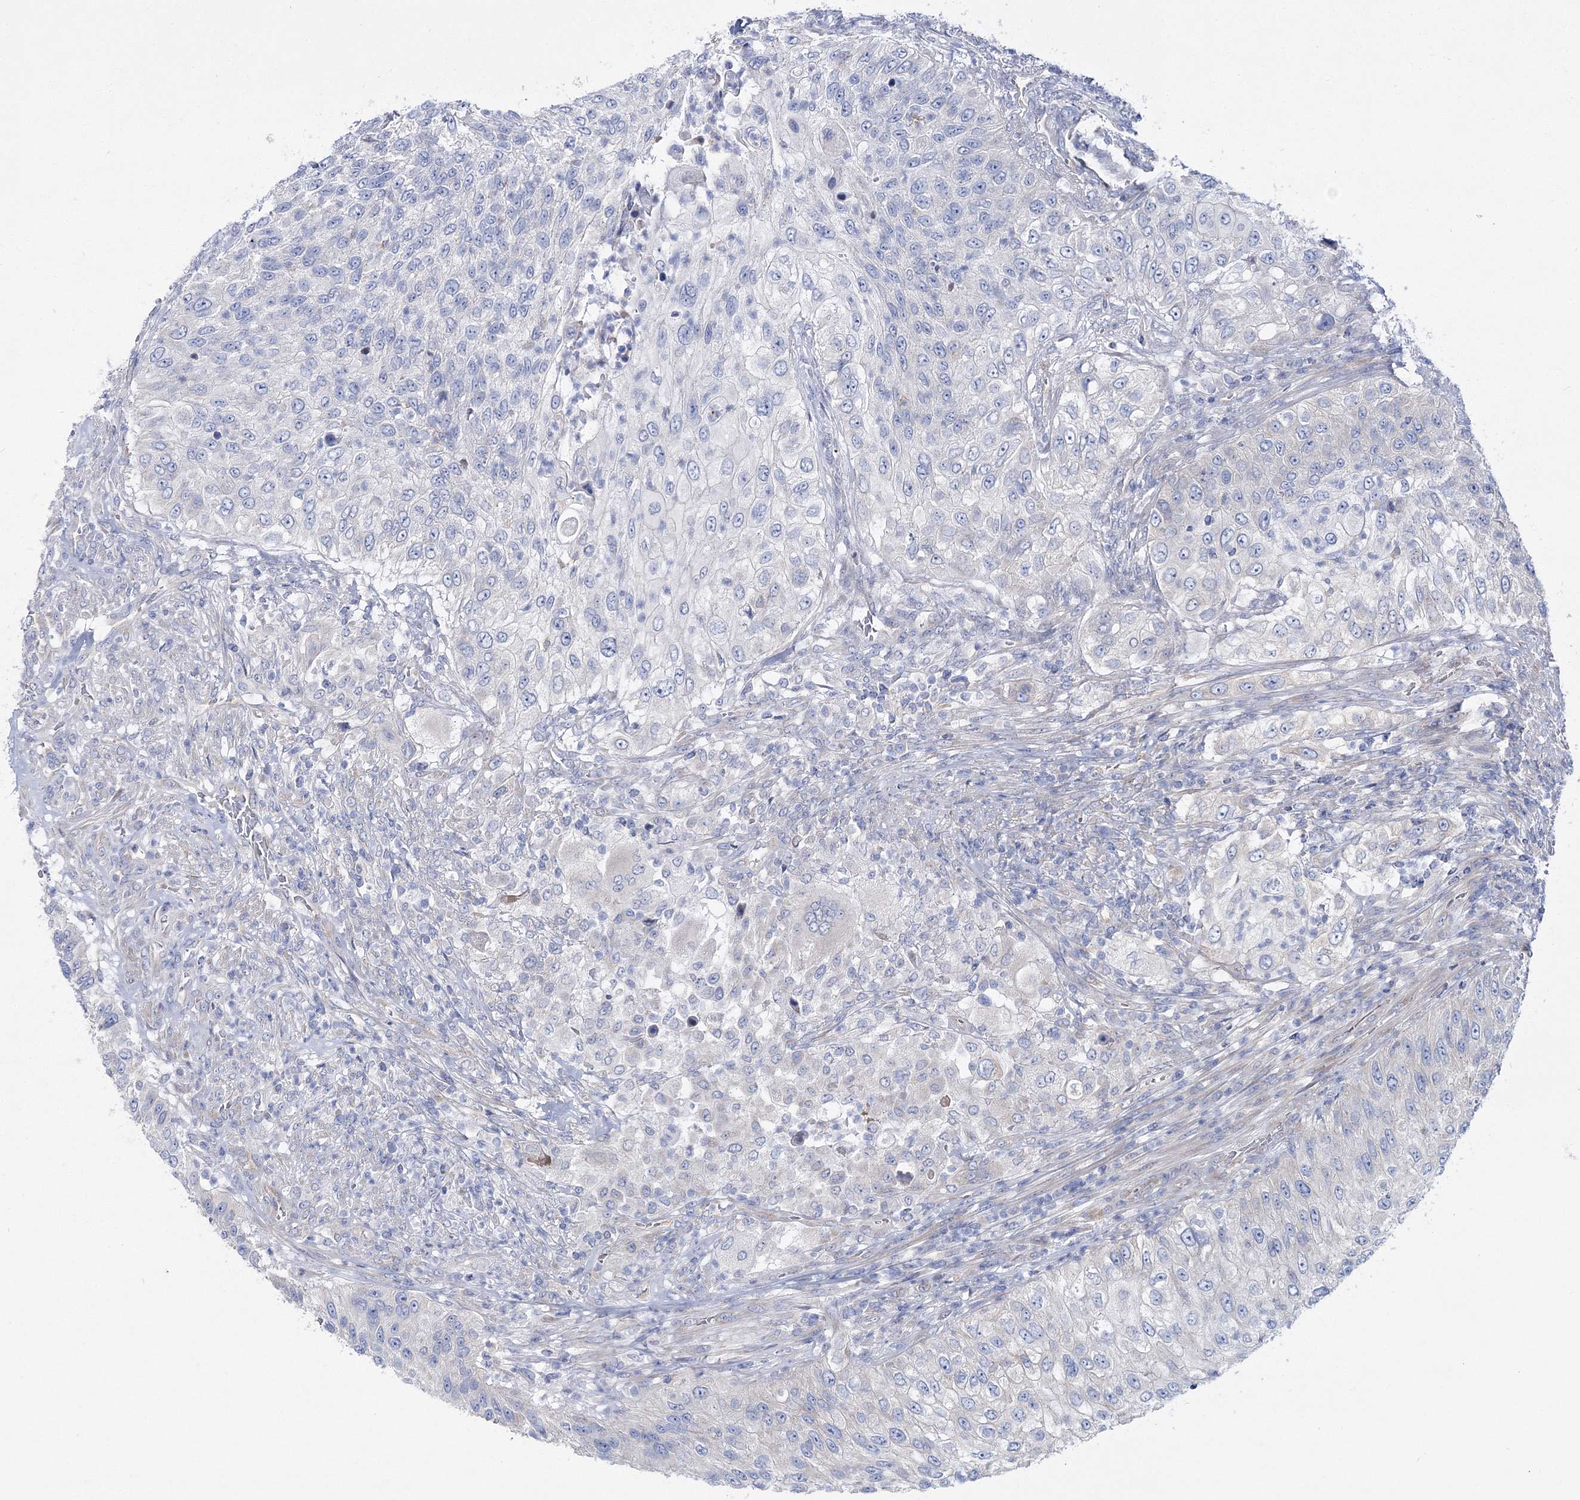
{"staining": {"intensity": "negative", "quantity": "none", "location": "none"}, "tissue": "urothelial cancer", "cell_type": "Tumor cells", "image_type": "cancer", "snomed": [{"axis": "morphology", "description": "Urothelial carcinoma, High grade"}, {"axis": "topography", "description": "Urinary bladder"}], "caption": "IHC of urothelial carcinoma (high-grade) reveals no expression in tumor cells. (Stains: DAB immunohistochemistry with hematoxylin counter stain, Microscopy: brightfield microscopy at high magnification).", "gene": "ARHGAP32", "patient": {"sex": "female", "age": 60}}